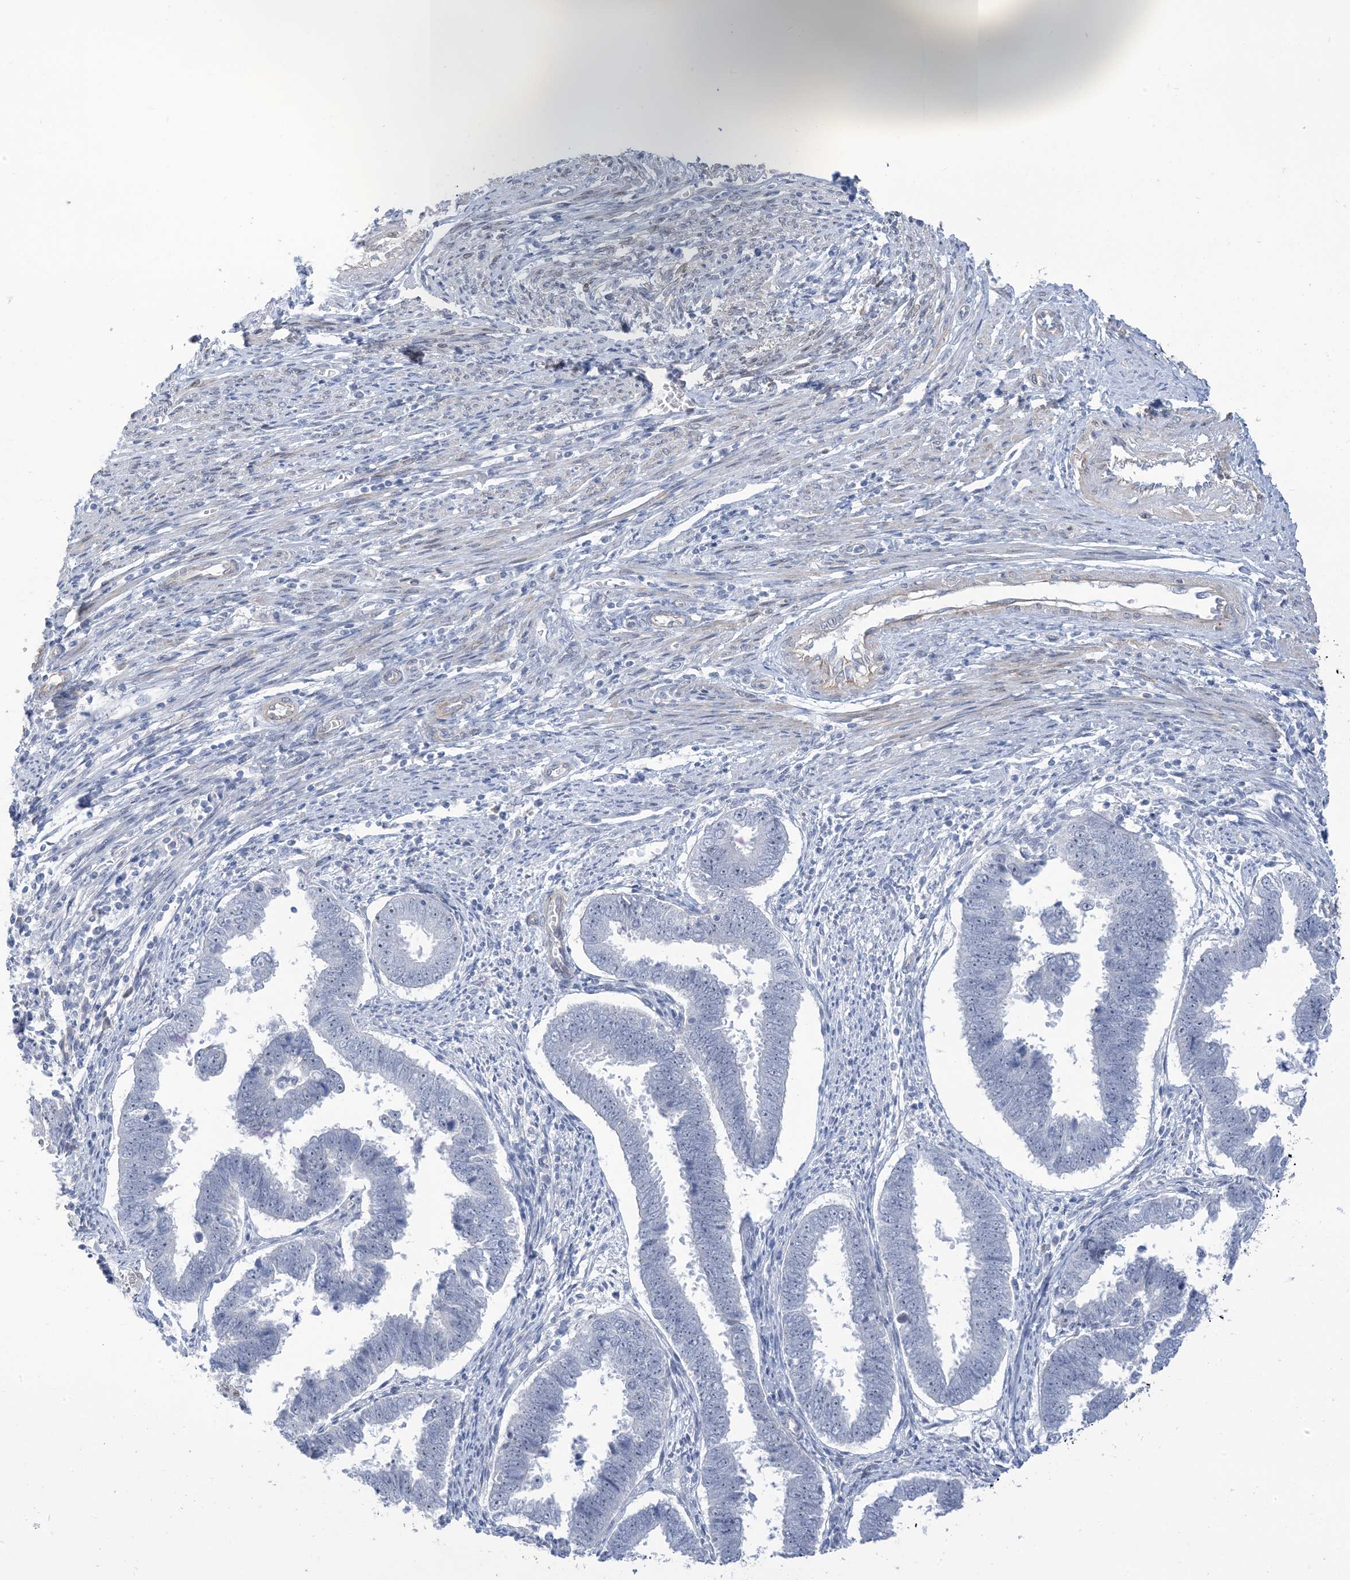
{"staining": {"intensity": "negative", "quantity": "none", "location": "none"}, "tissue": "endometrial cancer", "cell_type": "Tumor cells", "image_type": "cancer", "snomed": [{"axis": "morphology", "description": "Adenocarcinoma, NOS"}, {"axis": "topography", "description": "Endometrium"}], "caption": "Immunohistochemistry (IHC) of endometrial adenocarcinoma shows no positivity in tumor cells.", "gene": "IL36B", "patient": {"sex": "female", "age": 75}}